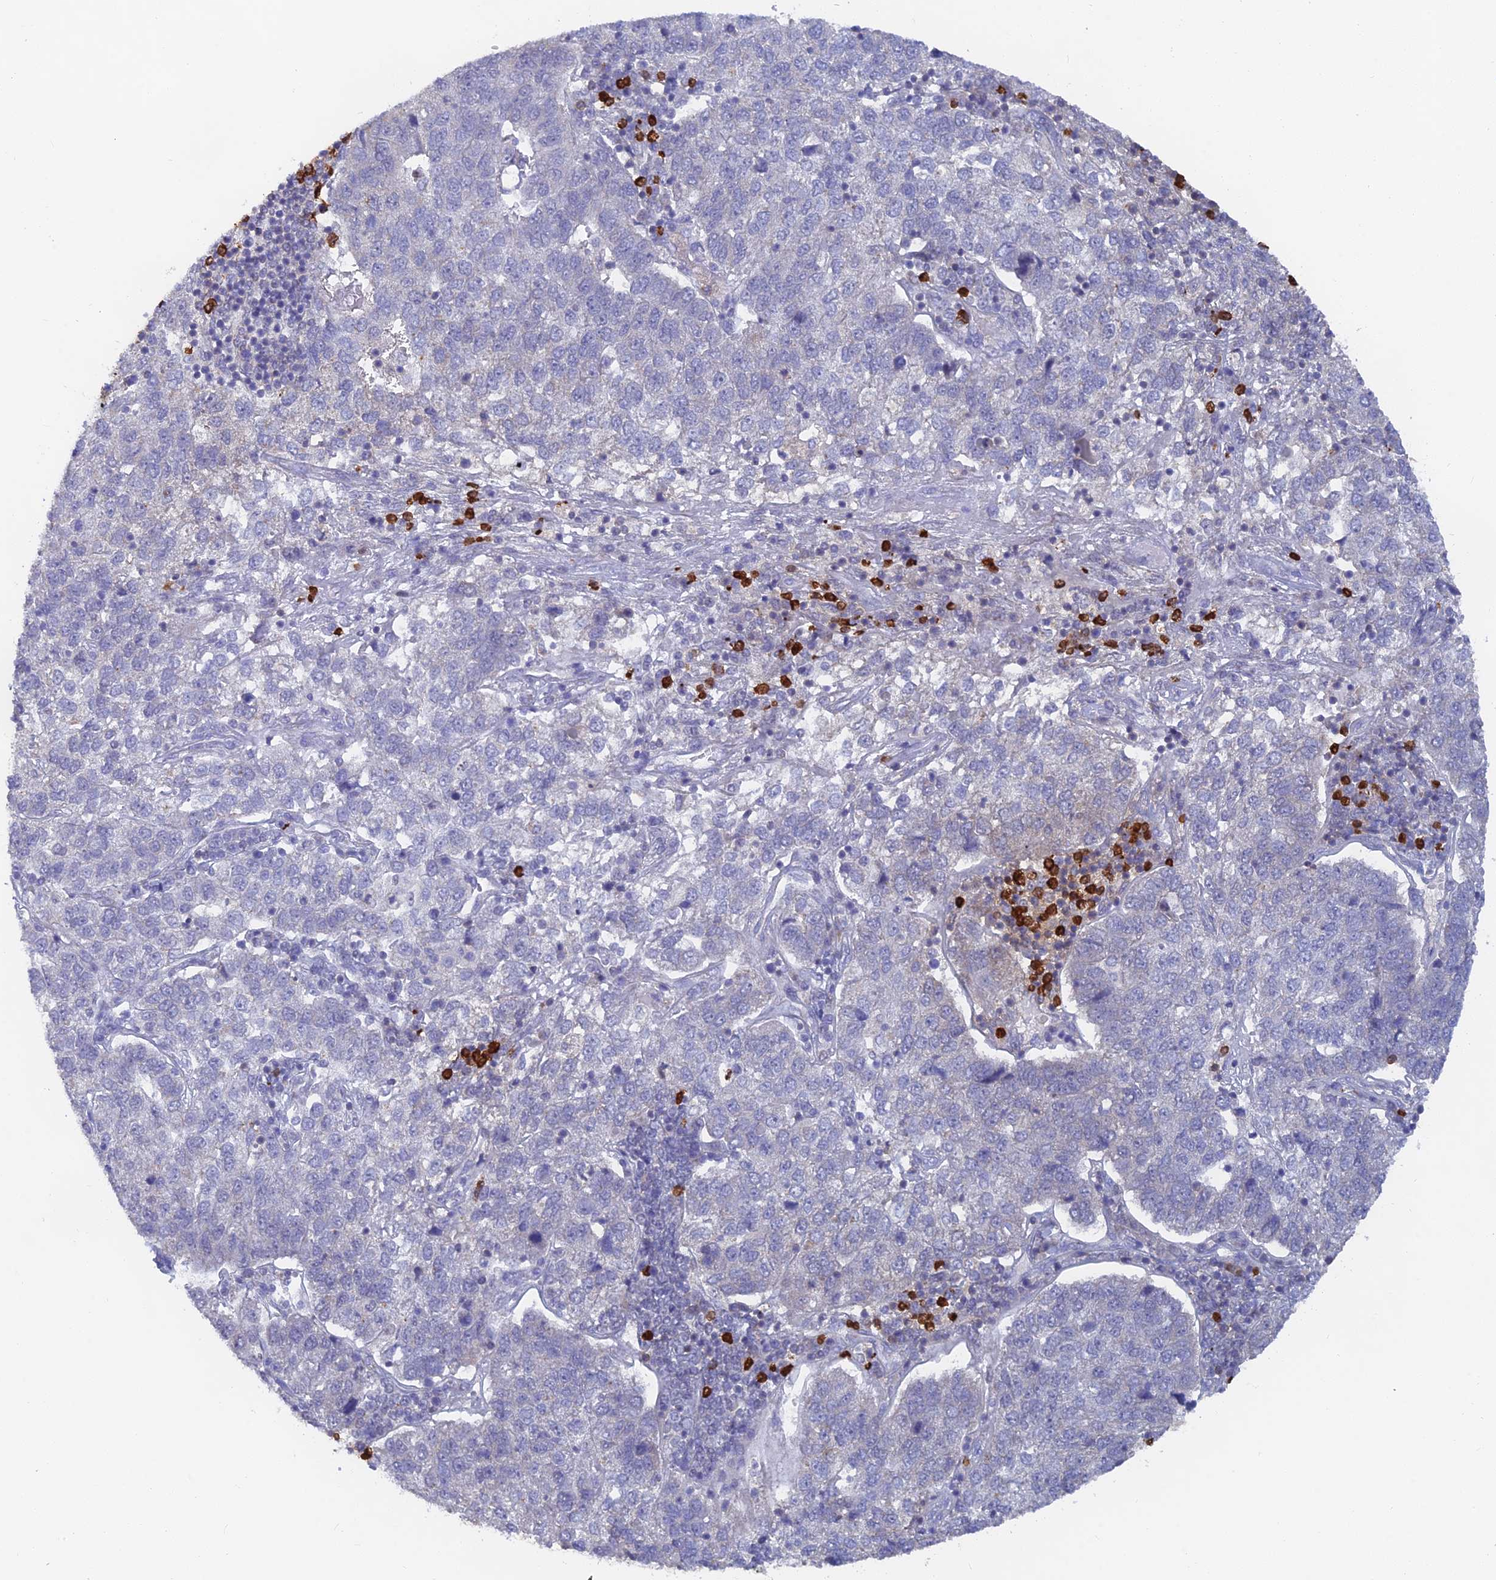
{"staining": {"intensity": "negative", "quantity": "none", "location": "none"}, "tissue": "pancreatic cancer", "cell_type": "Tumor cells", "image_type": "cancer", "snomed": [{"axis": "morphology", "description": "Adenocarcinoma, NOS"}, {"axis": "topography", "description": "Pancreas"}], "caption": "Photomicrograph shows no significant protein staining in tumor cells of adenocarcinoma (pancreatic).", "gene": "LRIF1", "patient": {"sex": "female", "age": 61}}